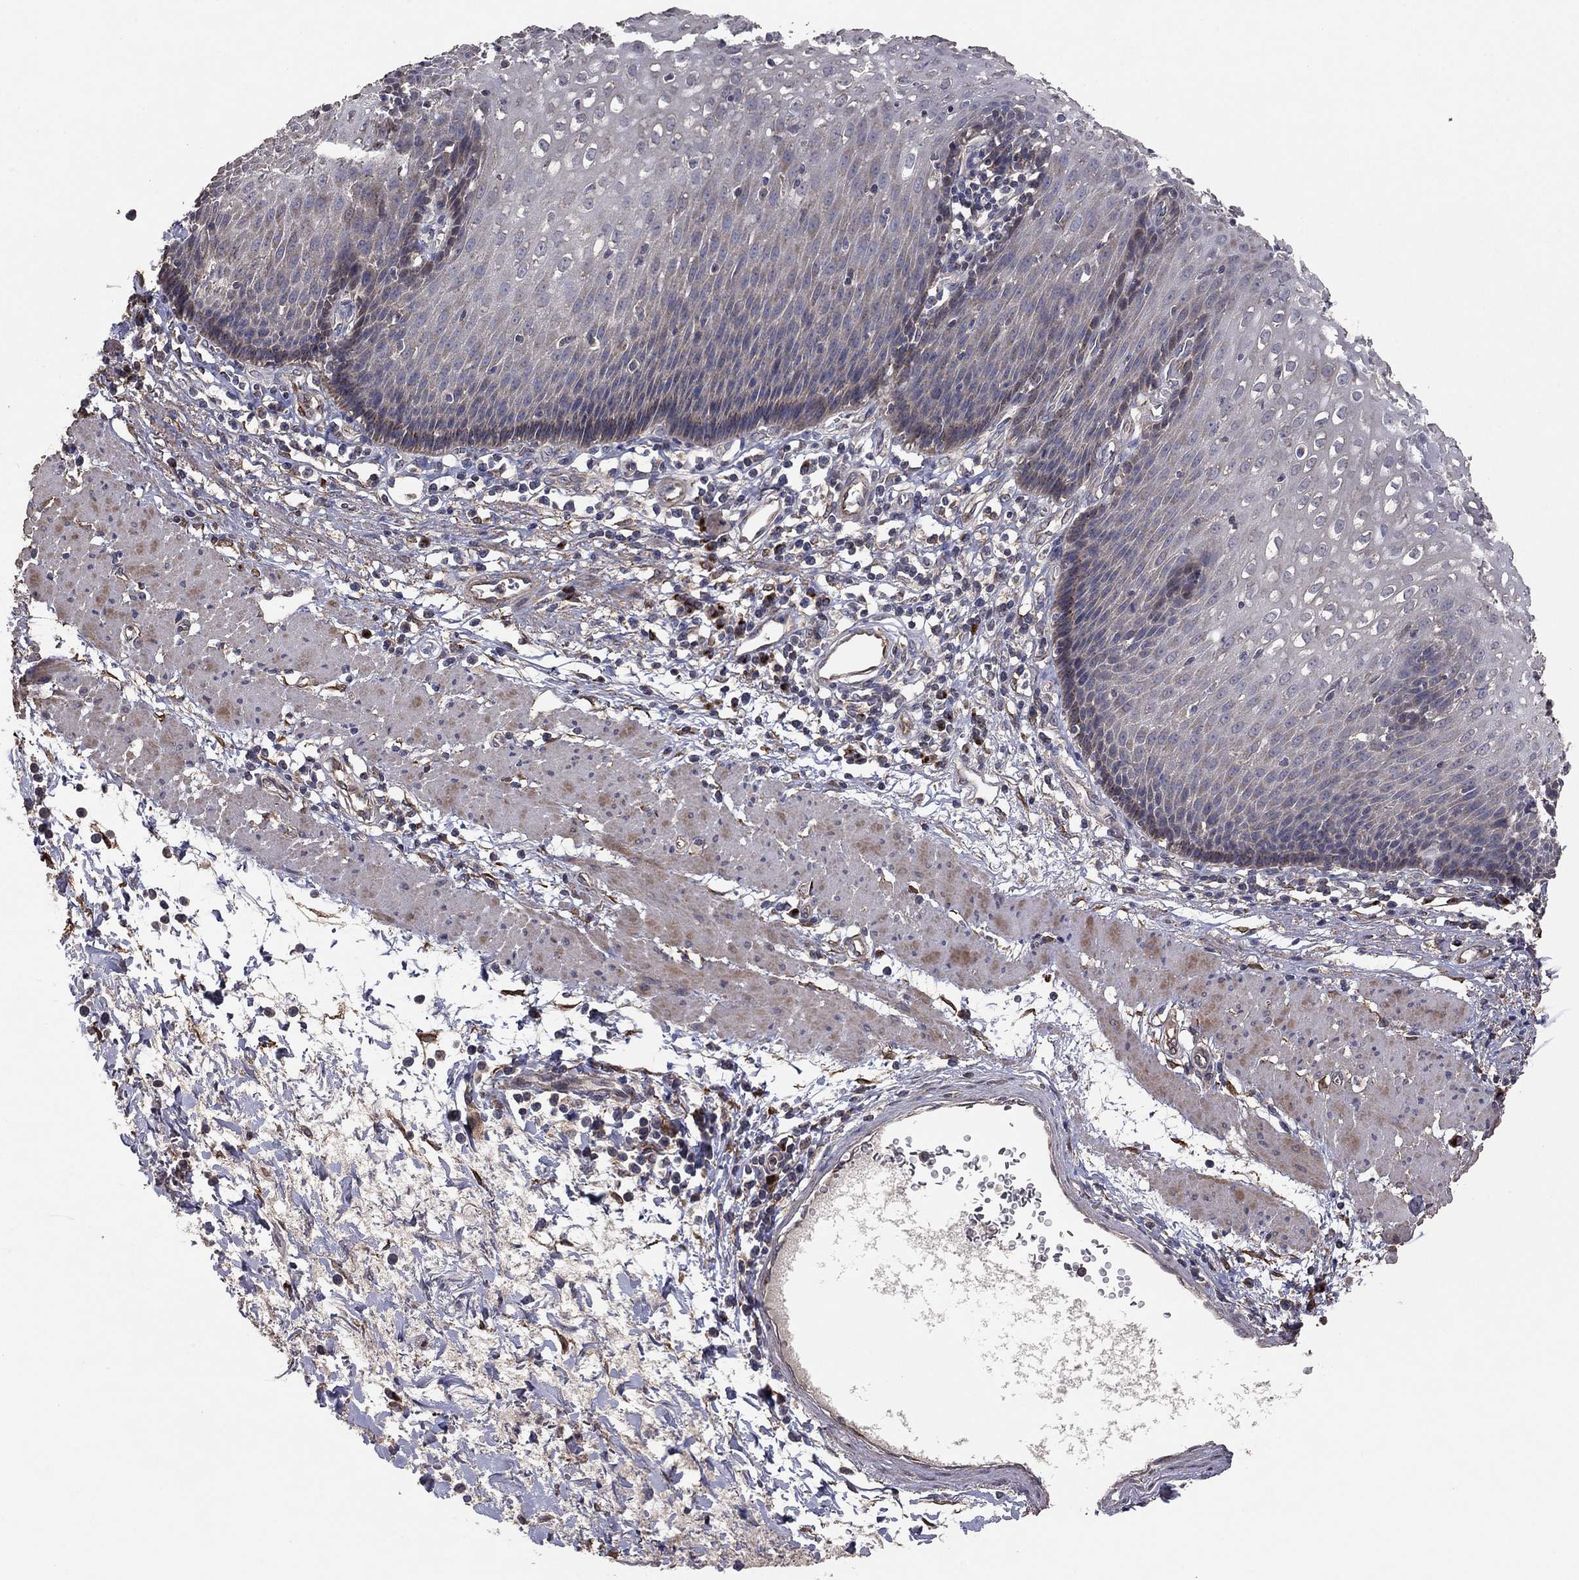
{"staining": {"intensity": "negative", "quantity": "none", "location": "none"}, "tissue": "esophagus", "cell_type": "Squamous epithelial cells", "image_type": "normal", "snomed": [{"axis": "morphology", "description": "Normal tissue, NOS"}, {"axis": "topography", "description": "Esophagus"}], "caption": "A high-resolution micrograph shows immunohistochemistry staining of benign esophagus, which shows no significant expression in squamous epithelial cells.", "gene": "FLT4", "patient": {"sex": "male", "age": 57}}